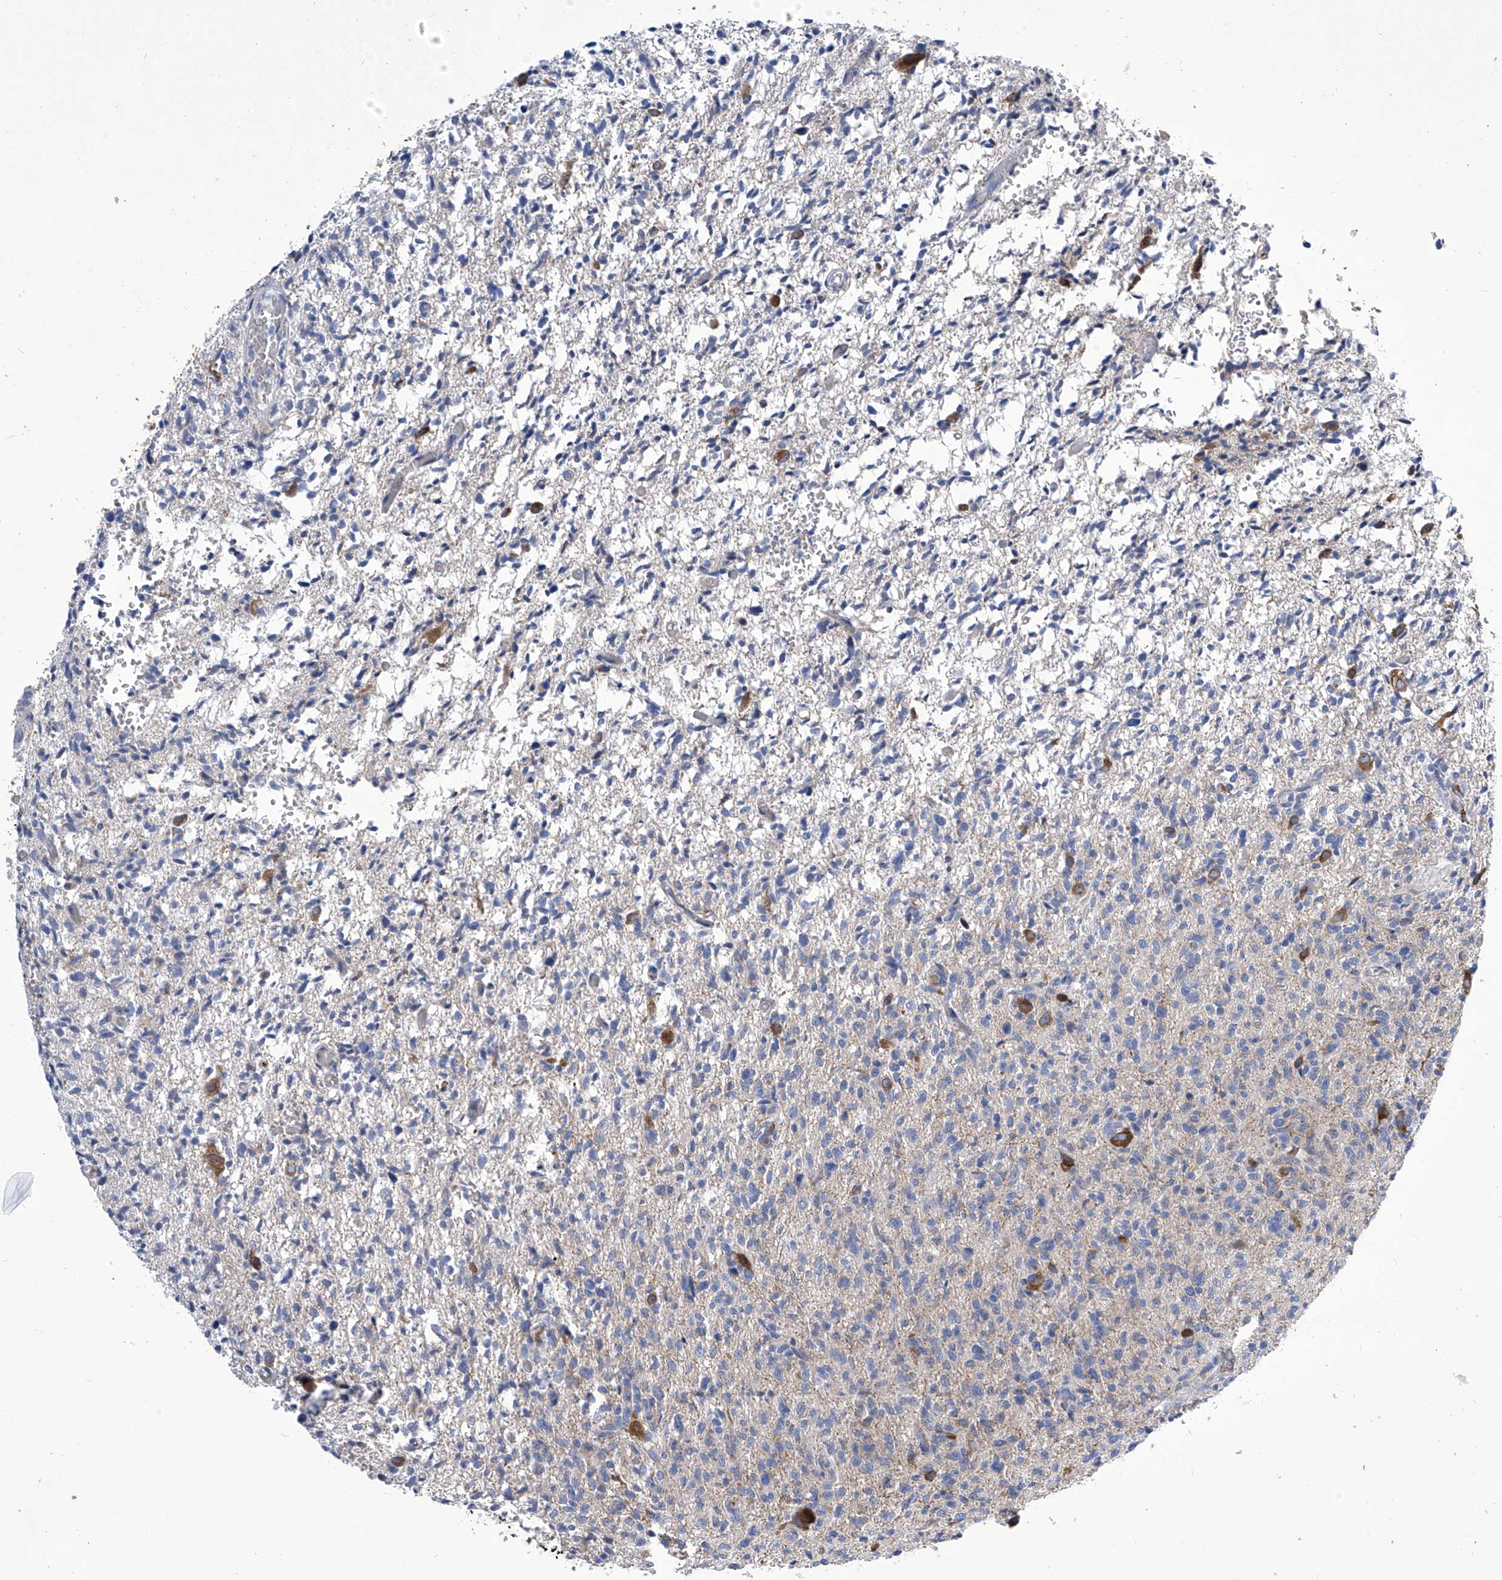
{"staining": {"intensity": "negative", "quantity": "none", "location": "none"}, "tissue": "glioma", "cell_type": "Tumor cells", "image_type": "cancer", "snomed": [{"axis": "morphology", "description": "Glioma, malignant, High grade"}, {"axis": "topography", "description": "Brain"}], "caption": "Protein analysis of glioma exhibits no significant positivity in tumor cells.", "gene": "TJAP1", "patient": {"sex": "female", "age": 57}}